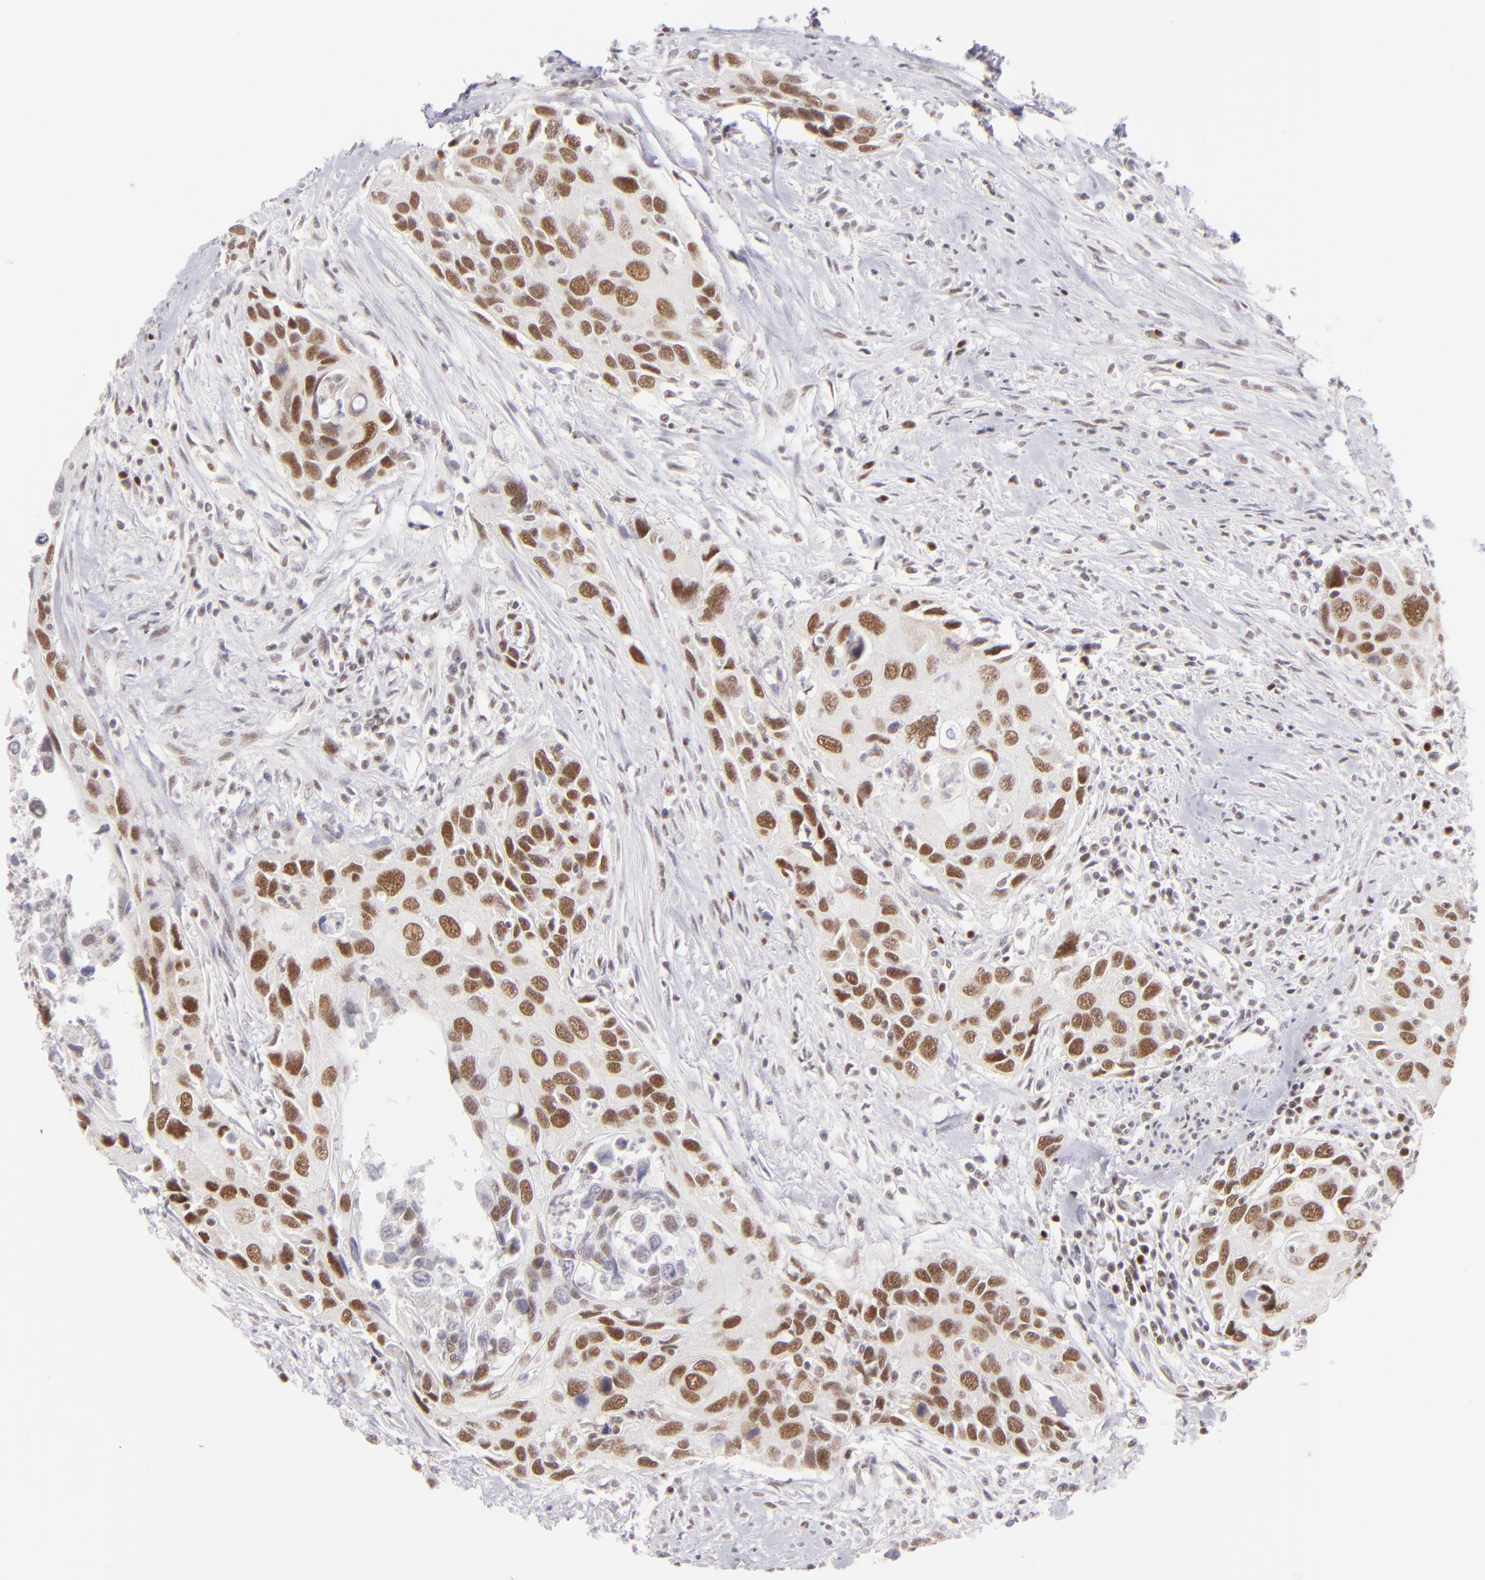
{"staining": {"intensity": "moderate", "quantity": ">75%", "location": "nuclear"}, "tissue": "urothelial cancer", "cell_type": "Tumor cells", "image_type": "cancer", "snomed": [{"axis": "morphology", "description": "Urothelial carcinoma, High grade"}, {"axis": "topography", "description": "Urinary bladder"}], "caption": "Immunohistochemical staining of human urothelial carcinoma (high-grade) demonstrates medium levels of moderate nuclear positivity in approximately >75% of tumor cells. Ihc stains the protein of interest in brown and the nuclei are stained blue.", "gene": "POU2F1", "patient": {"sex": "male", "age": 71}}